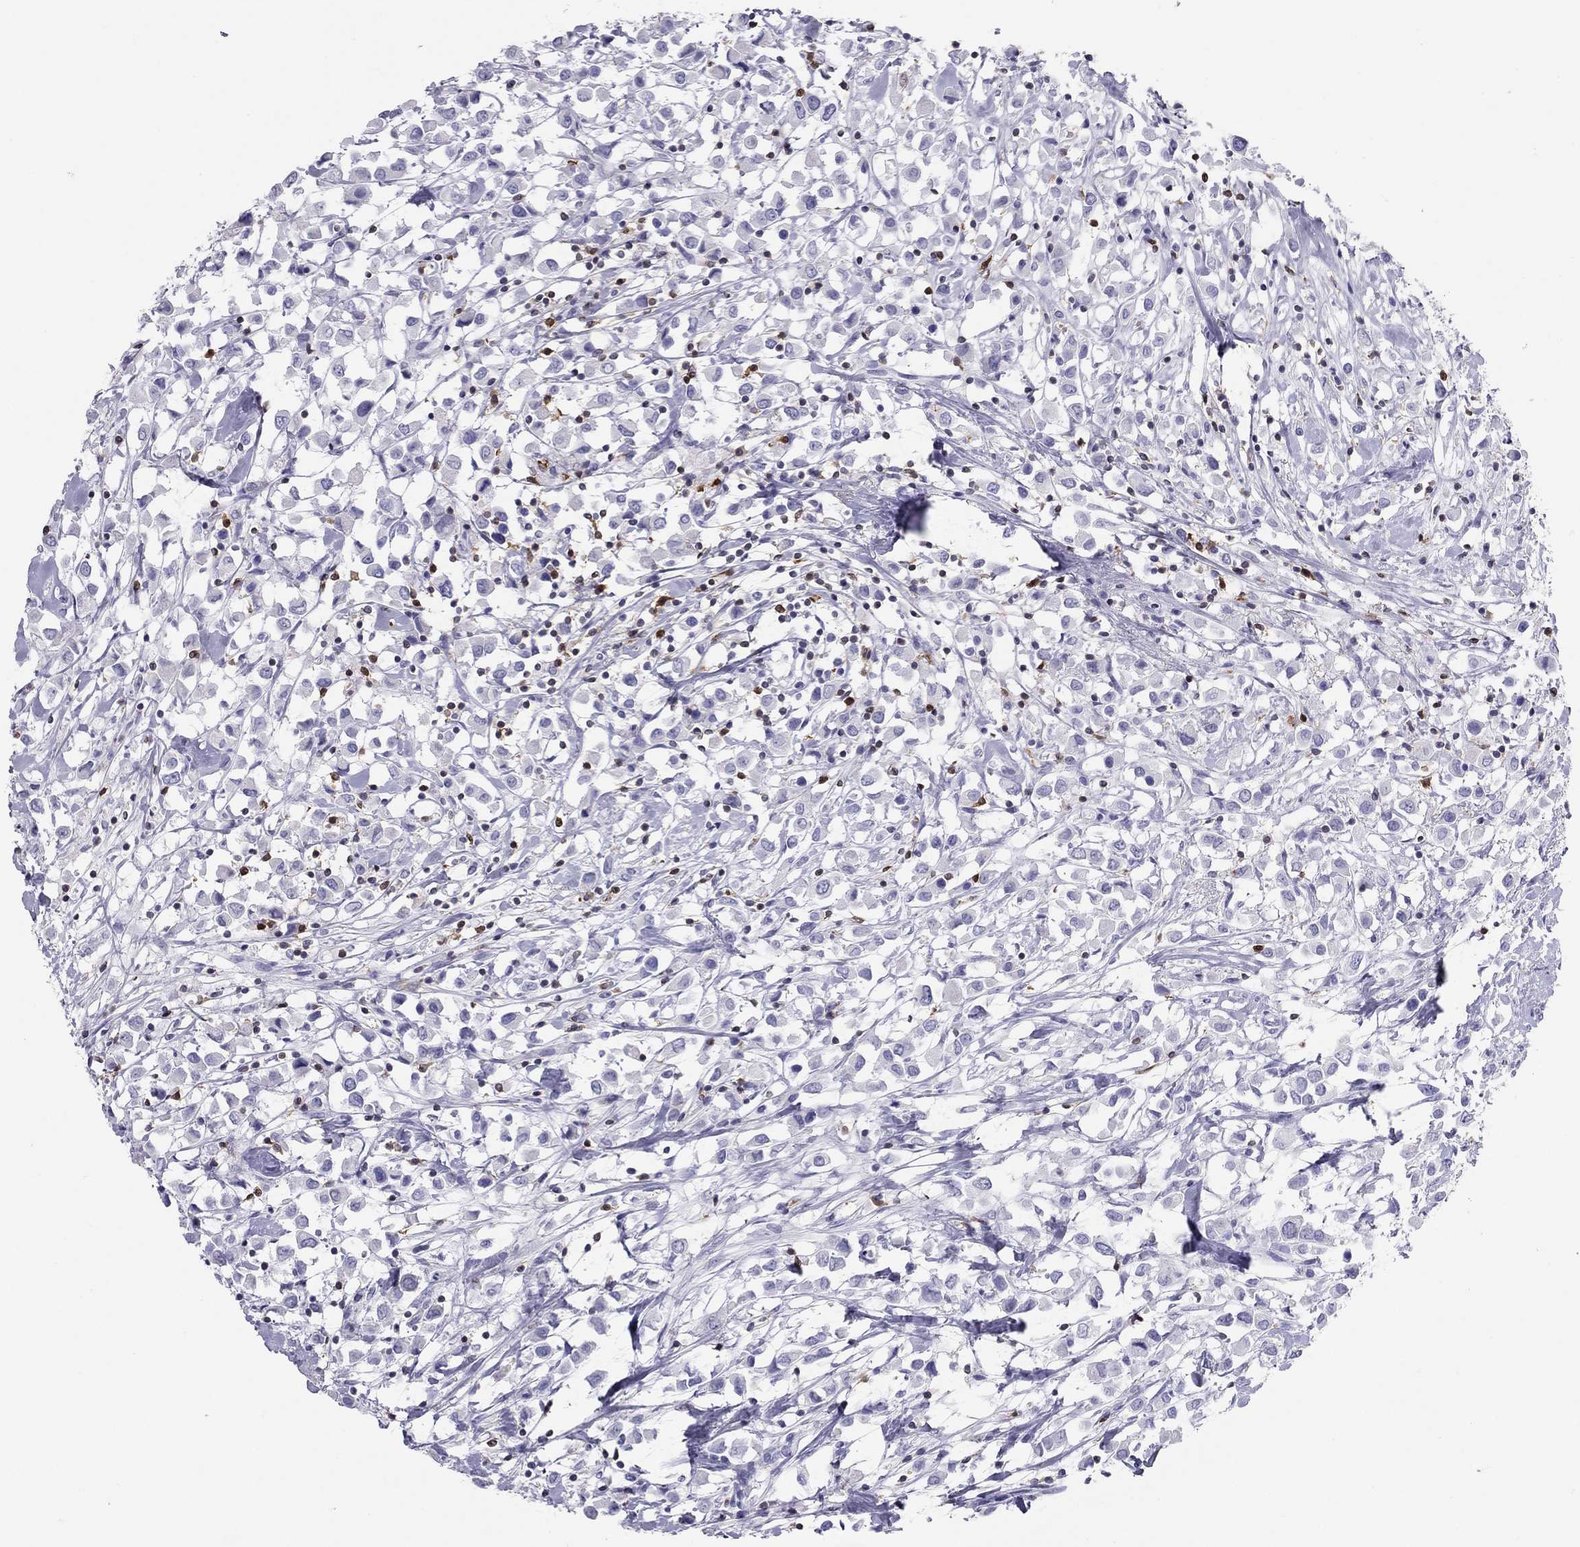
{"staining": {"intensity": "negative", "quantity": "none", "location": "none"}, "tissue": "breast cancer", "cell_type": "Tumor cells", "image_type": "cancer", "snomed": [{"axis": "morphology", "description": "Duct carcinoma"}, {"axis": "topography", "description": "Breast"}], "caption": "The image reveals no significant expression in tumor cells of breast cancer (invasive ductal carcinoma).", "gene": "SH2D2A", "patient": {"sex": "female", "age": 61}}